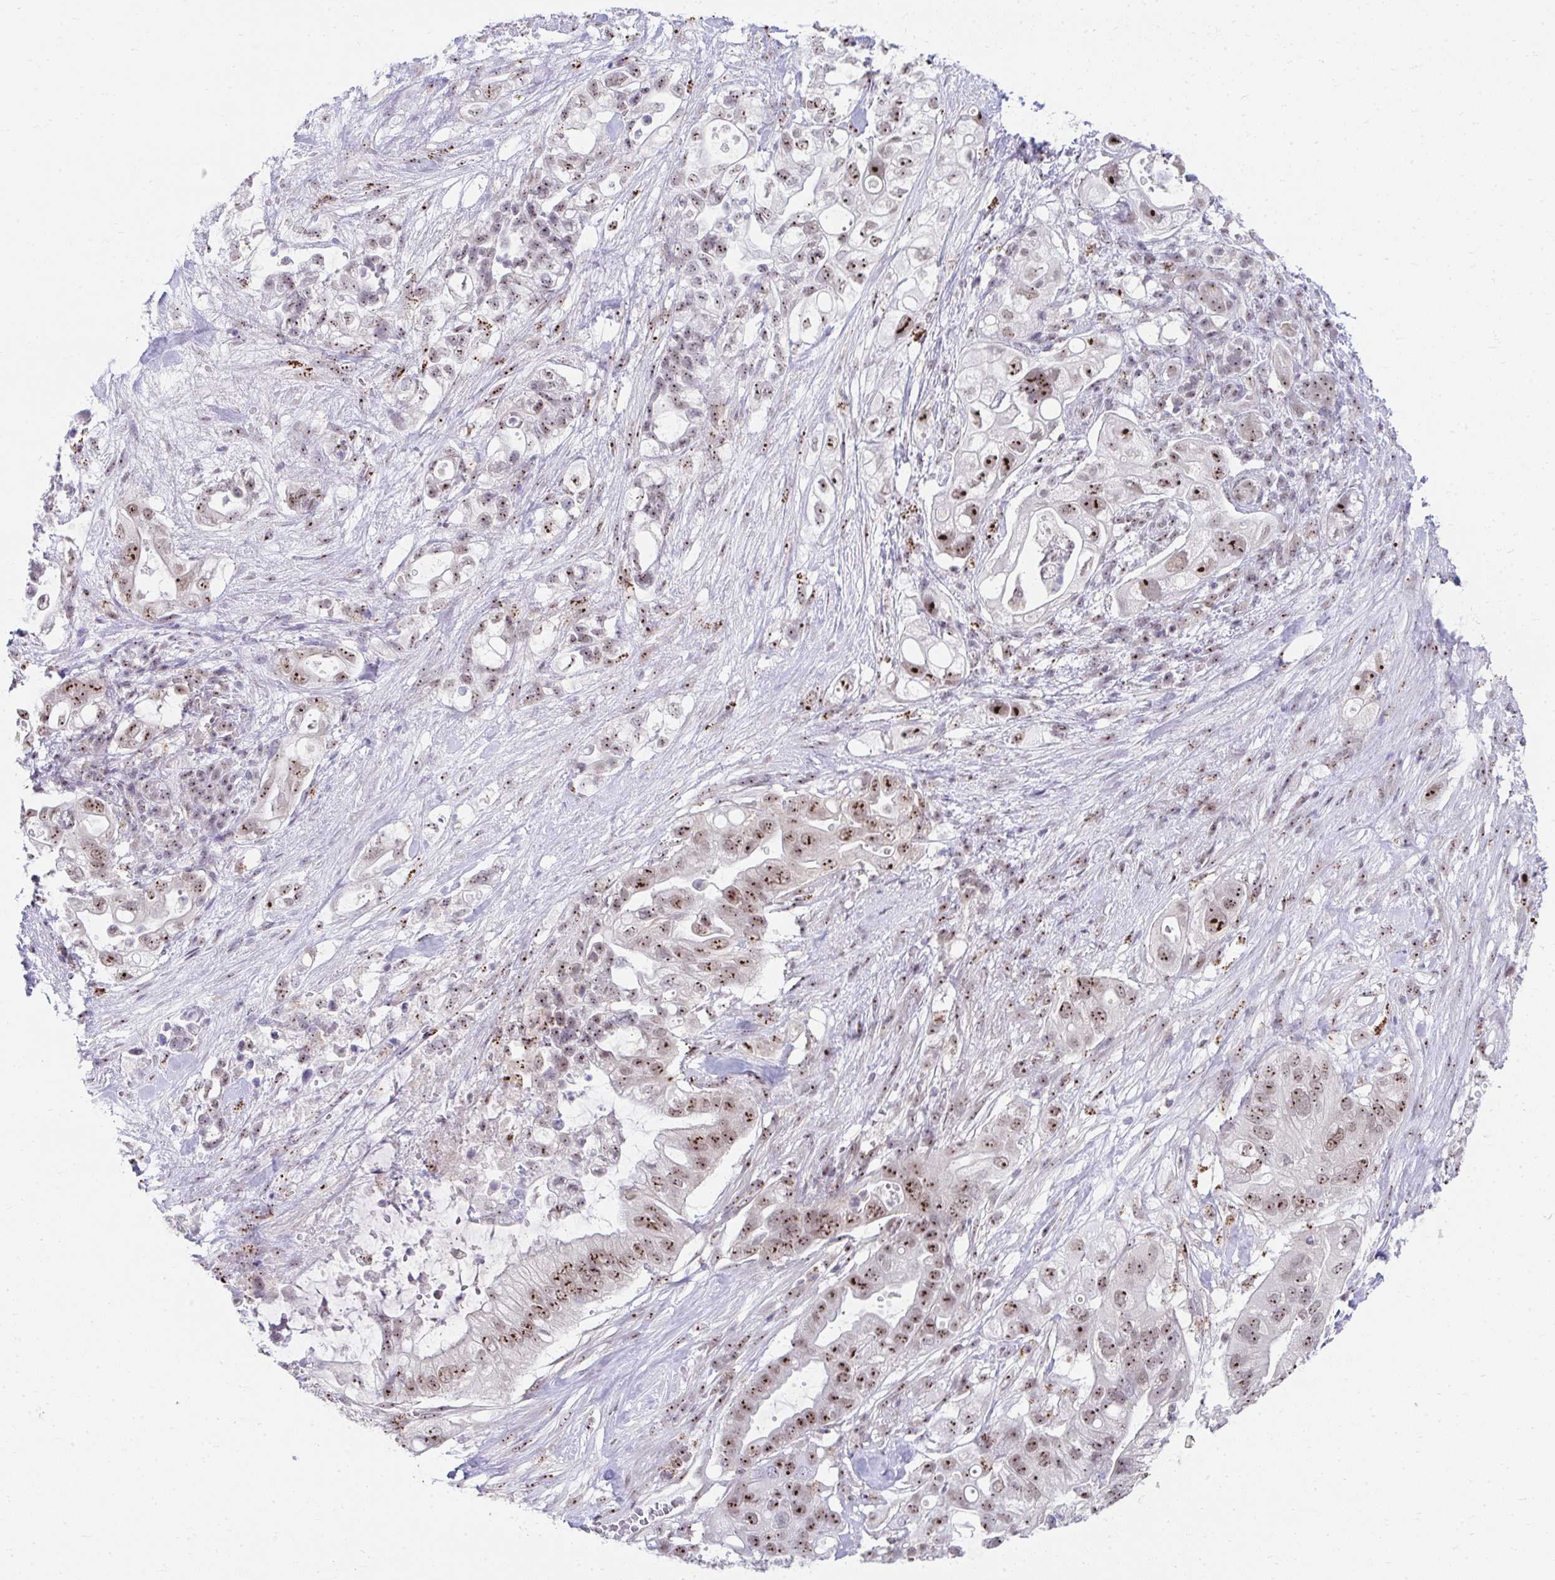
{"staining": {"intensity": "moderate", "quantity": ">75%", "location": "nuclear"}, "tissue": "pancreatic cancer", "cell_type": "Tumor cells", "image_type": "cancer", "snomed": [{"axis": "morphology", "description": "Adenocarcinoma, NOS"}, {"axis": "topography", "description": "Pancreas"}], "caption": "Pancreatic adenocarcinoma tissue shows moderate nuclear expression in about >75% of tumor cells", "gene": "HIRA", "patient": {"sex": "female", "age": 72}}